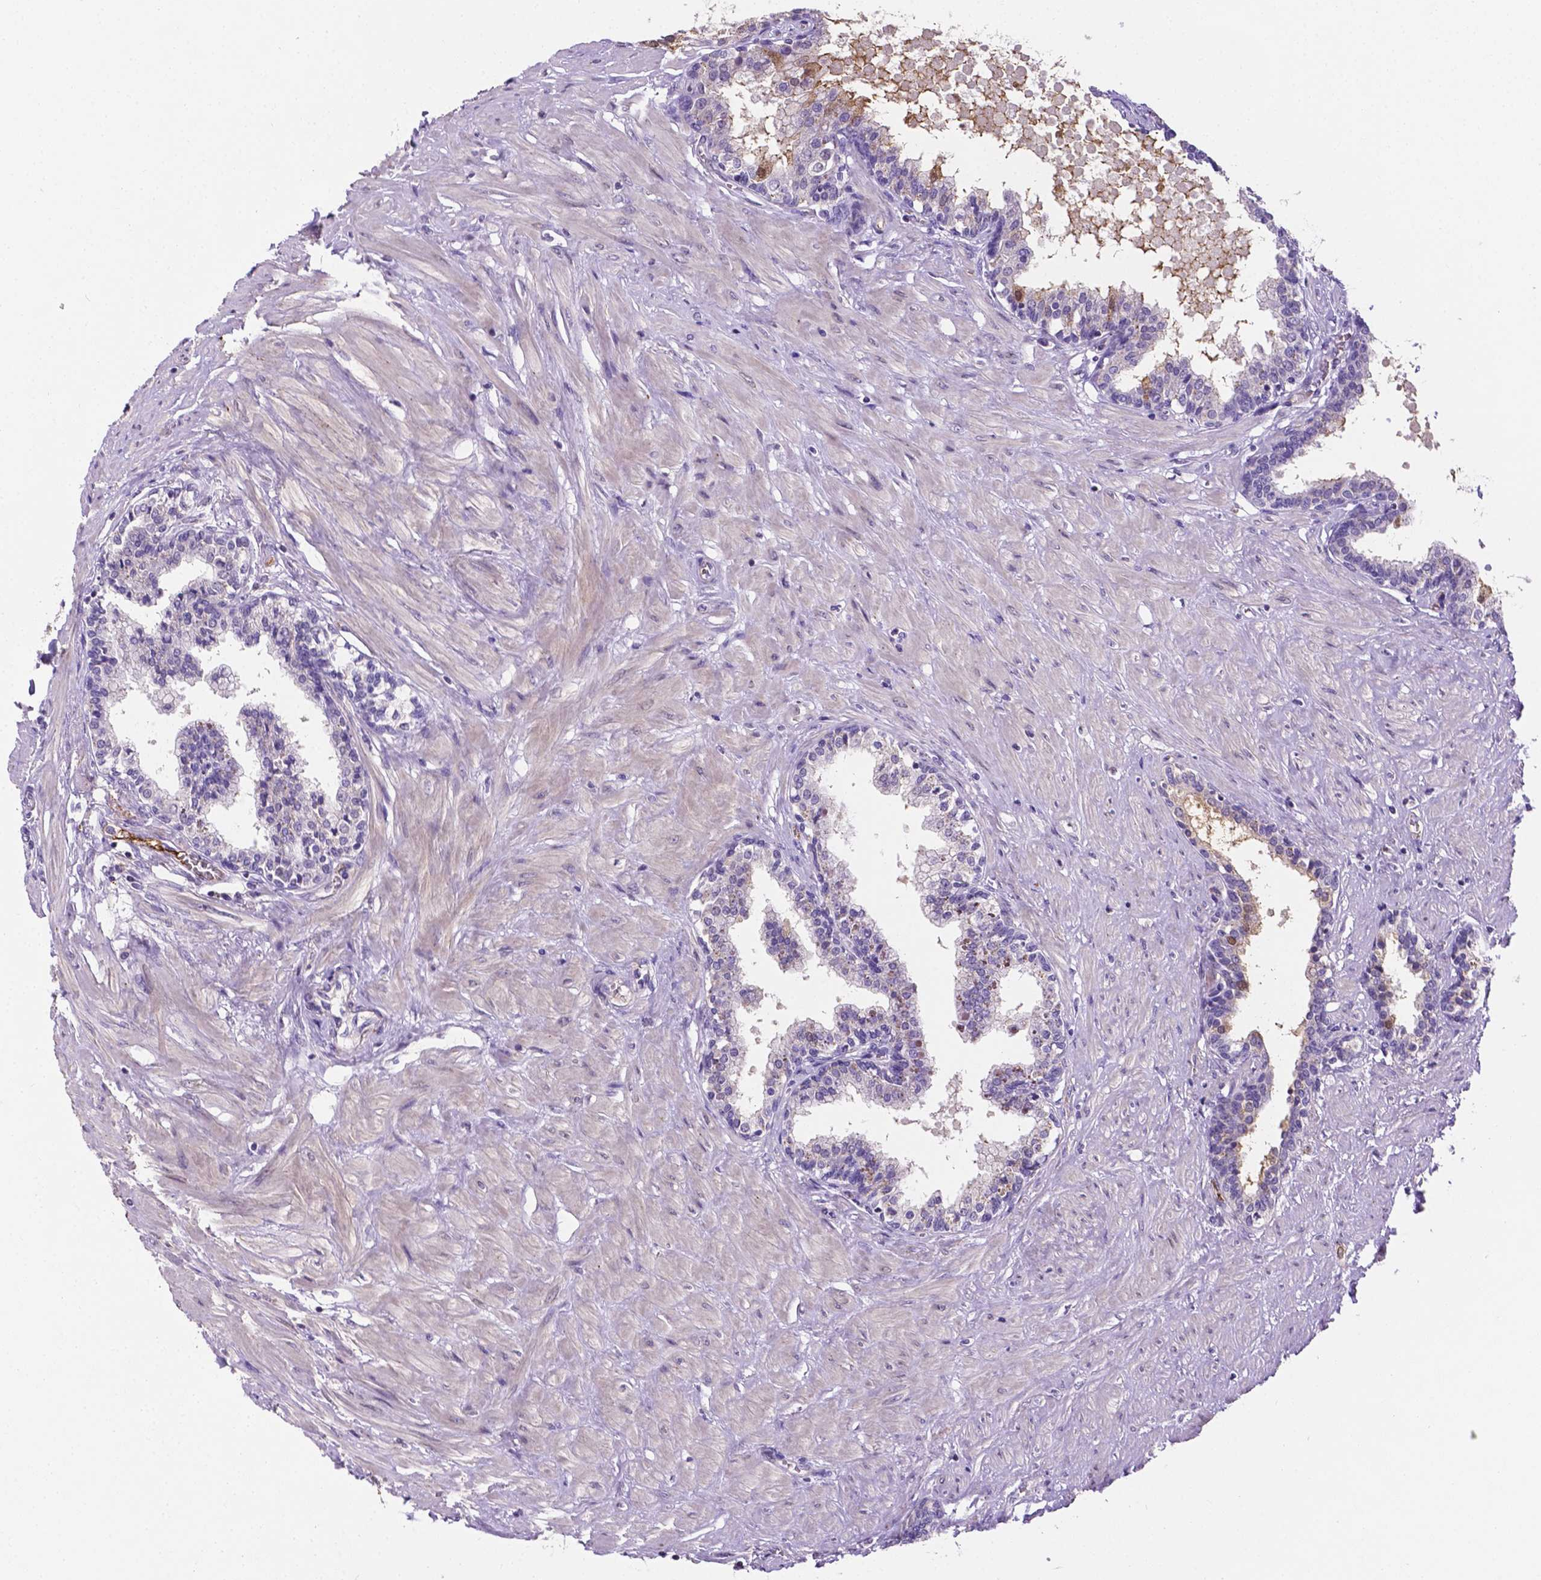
{"staining": {"intensity": "negative", "quantity": "none", "location": "none"}, "tissue": "prostate", "cell_type": "Glandular cells", "image_type": "normal", "snomed": [{"axis": "morphology", "description": "Normal tissue, NOS"}, {"axis": "topography", "description": "Prostate"}], "caption": "Immunohistochemistry (IHC) of normal human prostate shows no expression in glandular cells. (IHC, brightfield microscopy, high magnification).", "gene": "APOE", "patient": {"sex": "male", "age": 55}}